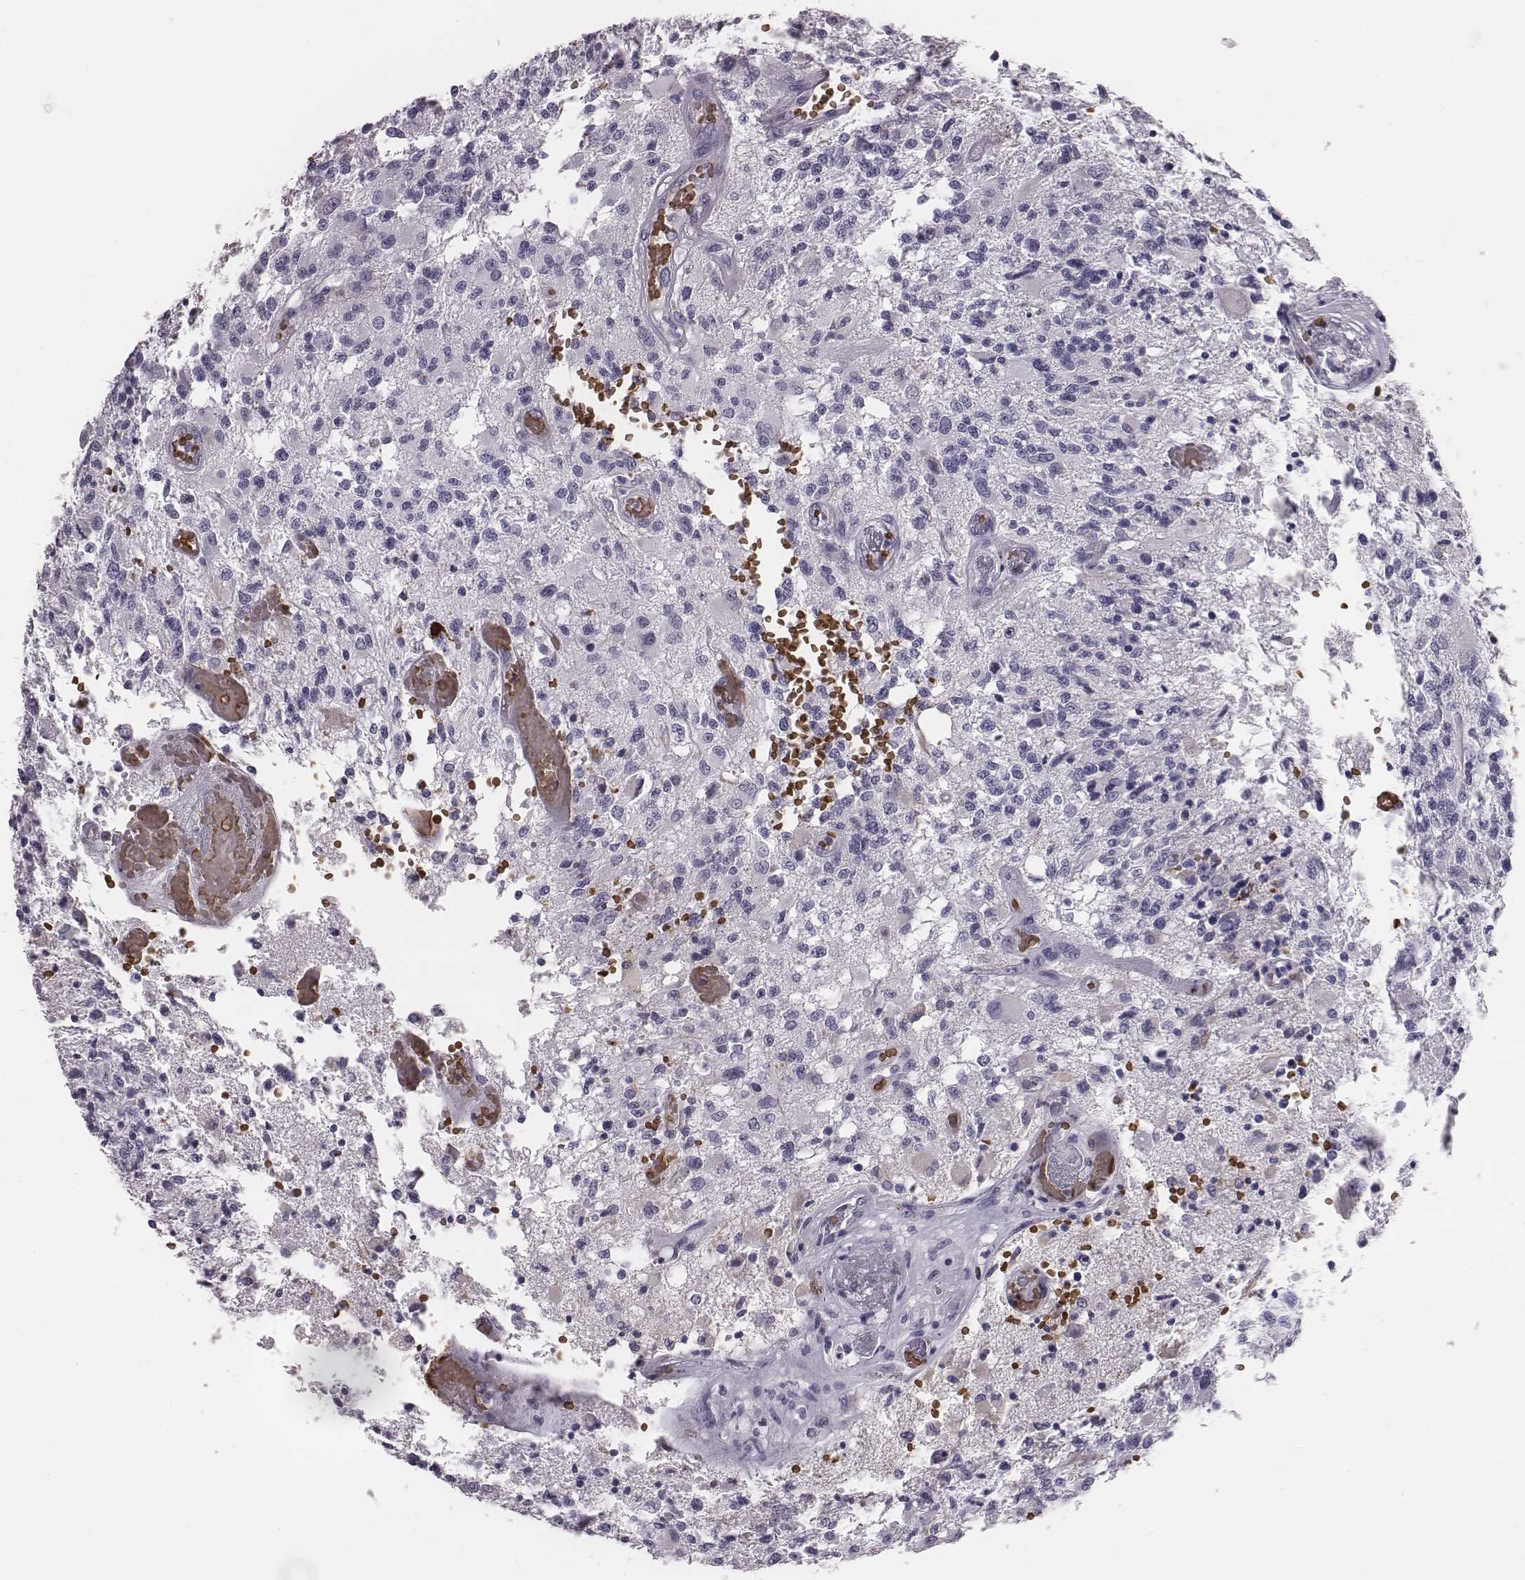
{"staining": {"intensity": "negative", "quantity": "none", "location": "none"}, "tissue": "glioma", "cell_type": "Tumor cells", "image_type": "cancer", "snomed": [{"axis": "morphology", "description": "Glioma, malignant, High grade"}, {"axis": "topography", "description": "Brain"}], "caption": "The micrograph reveals no significant positivity in tumor cells of glioma.", "gene": "HBZ", "patient": {"sex": "female", "age": 63}}